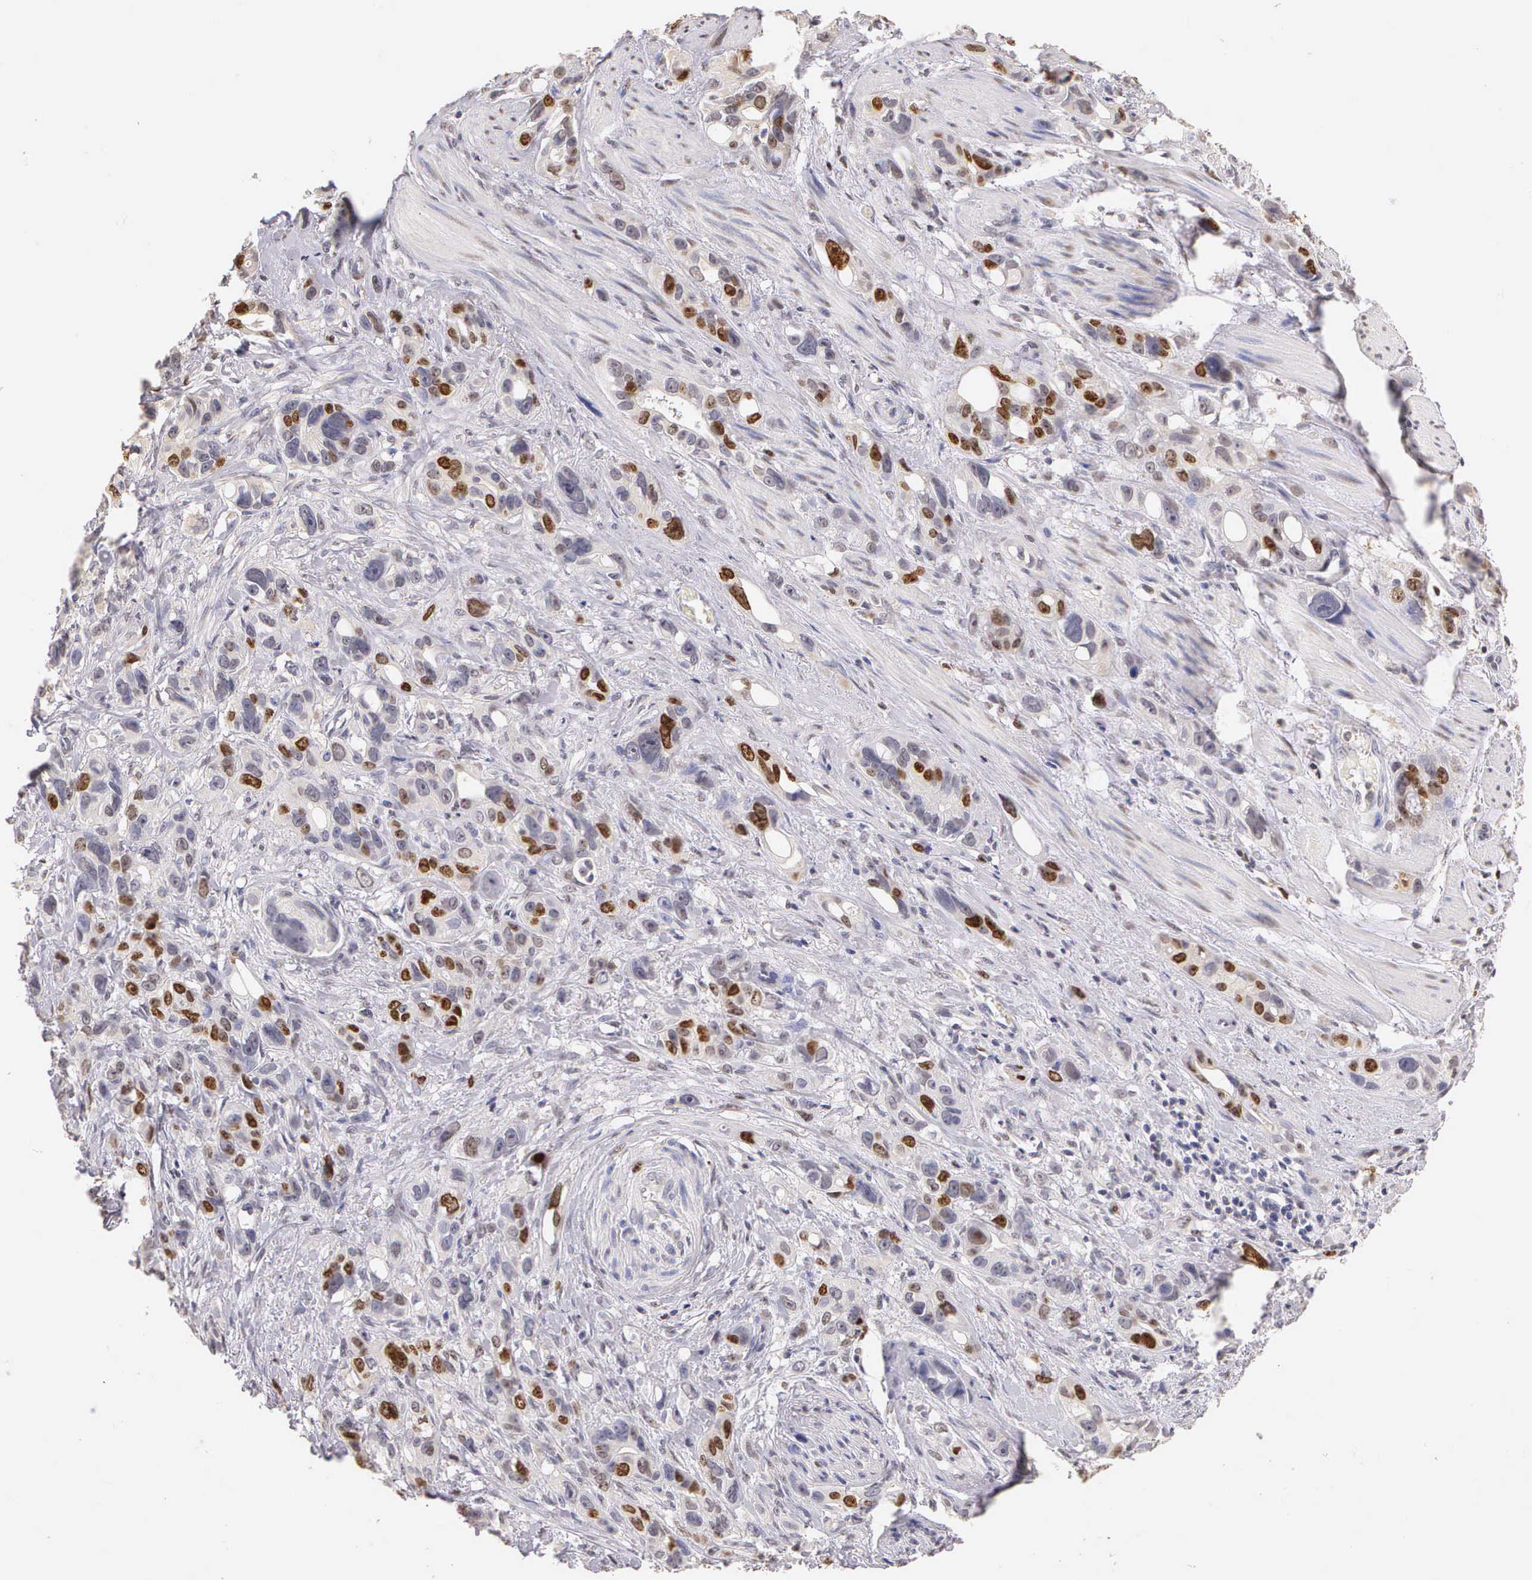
{"staining": {"intensity": "moderate", "quantity": "25%-75%", "location": "nuclear"}, "tissue": "stomach cancer", "cell_type": "Tumor cells", "image_type": "cancer", "snomed": [{"axis": "morphology", "description": "Adenocarcinoma, NOS"}, {"axis": "topography", "description": "Stomach, upper"}], "caption": "Moderate nuclear expression for a protein is appreciated in approximately 25%-75% of tumor cells of adenocarcinoma (stomach) using immunohistochemistry.", "gene": "MKI67", "patient": {"sex": "male", "age": 47}}